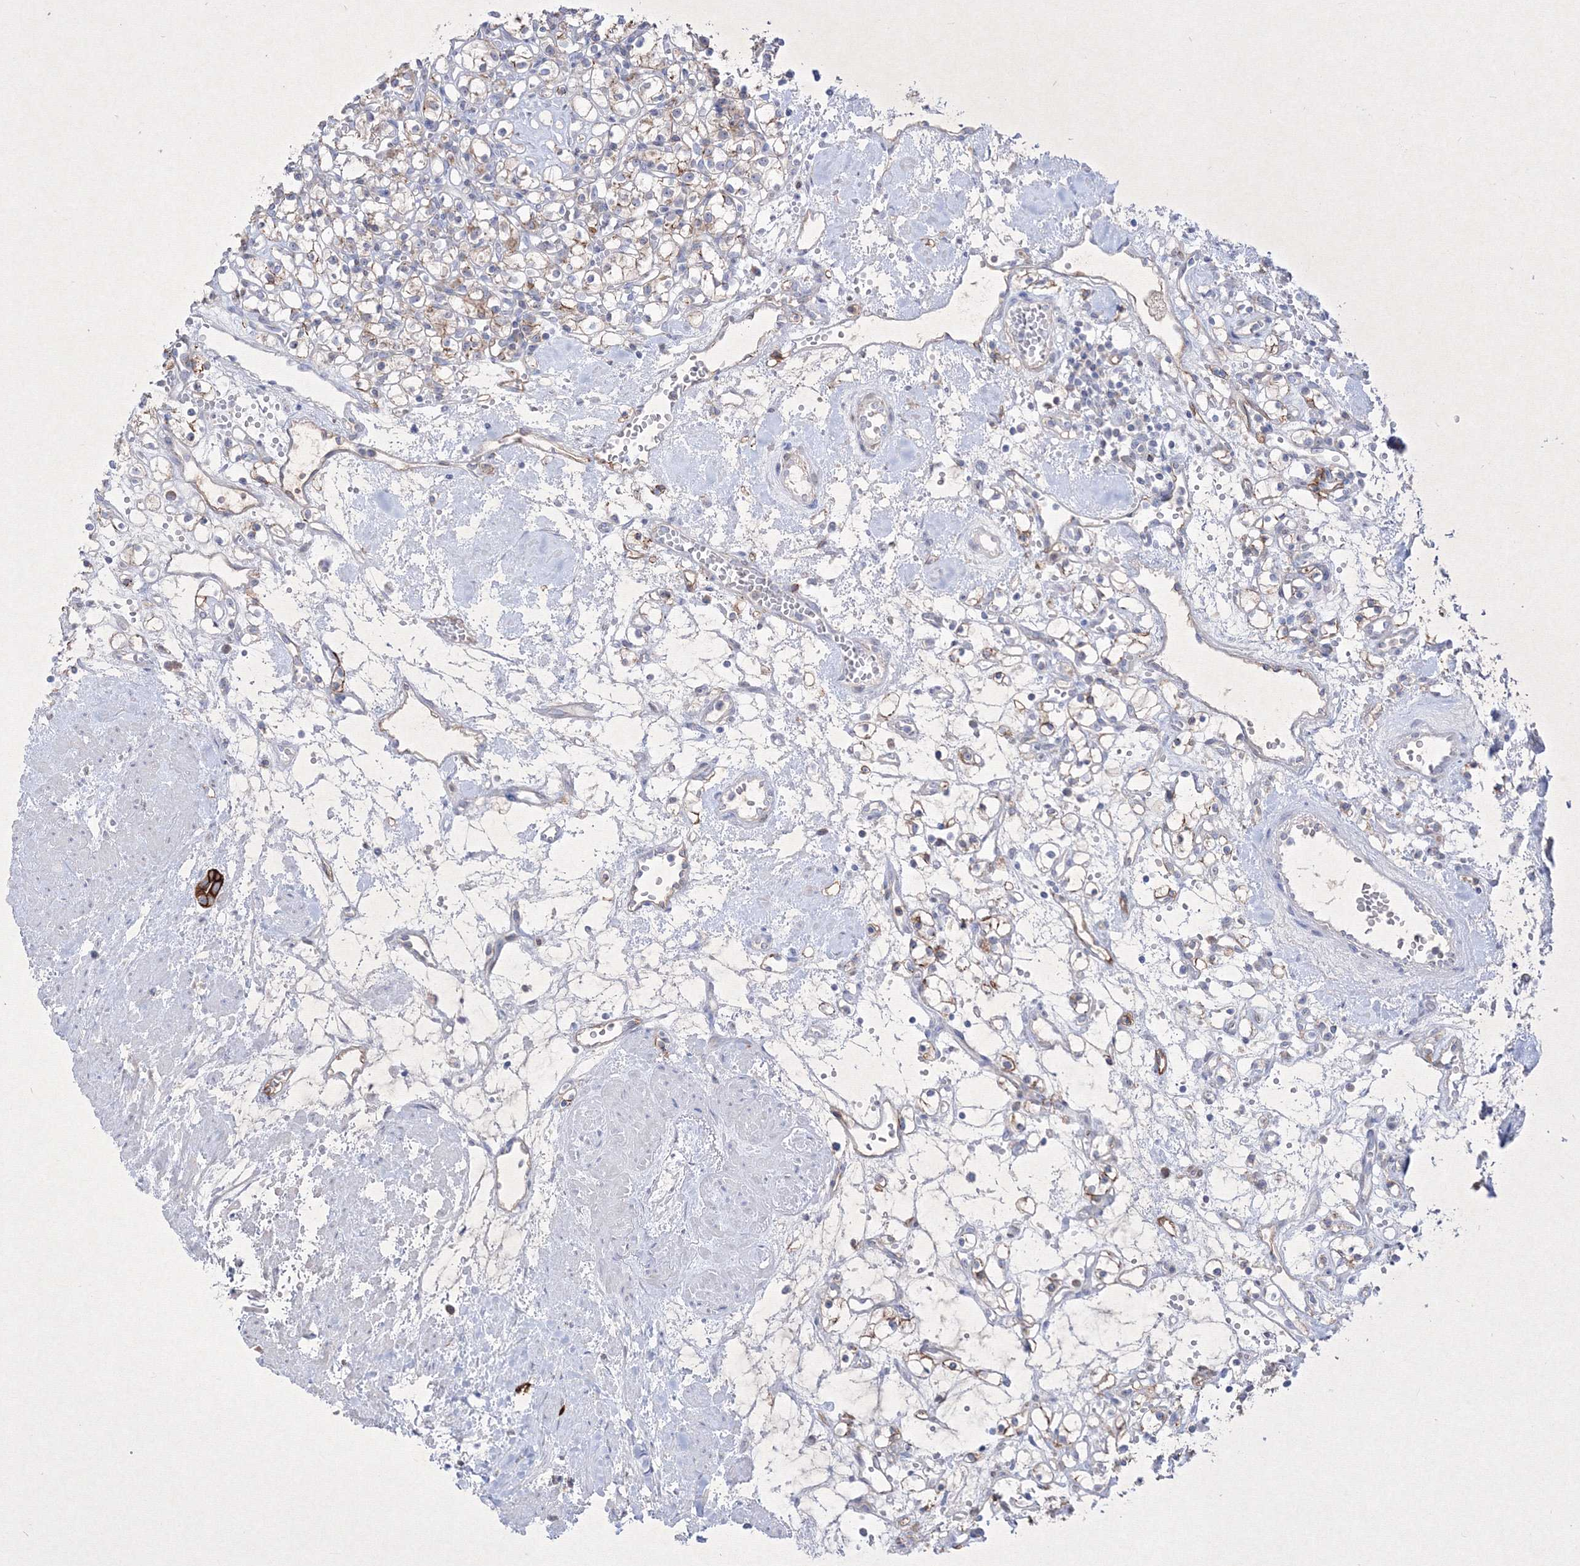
{"staining": {"intensity": "strong", "quantity": "<25%", "location": "cytoplasmic/membranous"}, "tissue": "renal cancer", "cell_type": "Tumor cells", "image_type": "cancer", "snomed": [{"axis": "morphology", "description": "Adenocarcinoma, NOS"}, {"axis": "topography", "description": "Kidney"}], "caption": "A histopathology image showing strong cytoplasmic/membranous expression in approximately <25% of tumor cells in renal cancer (adenocarcinoma), as visualized by brown immunohistochemical staining.", "gene": "TMEM139", "patient": {"sex": "female", "age": 59}}